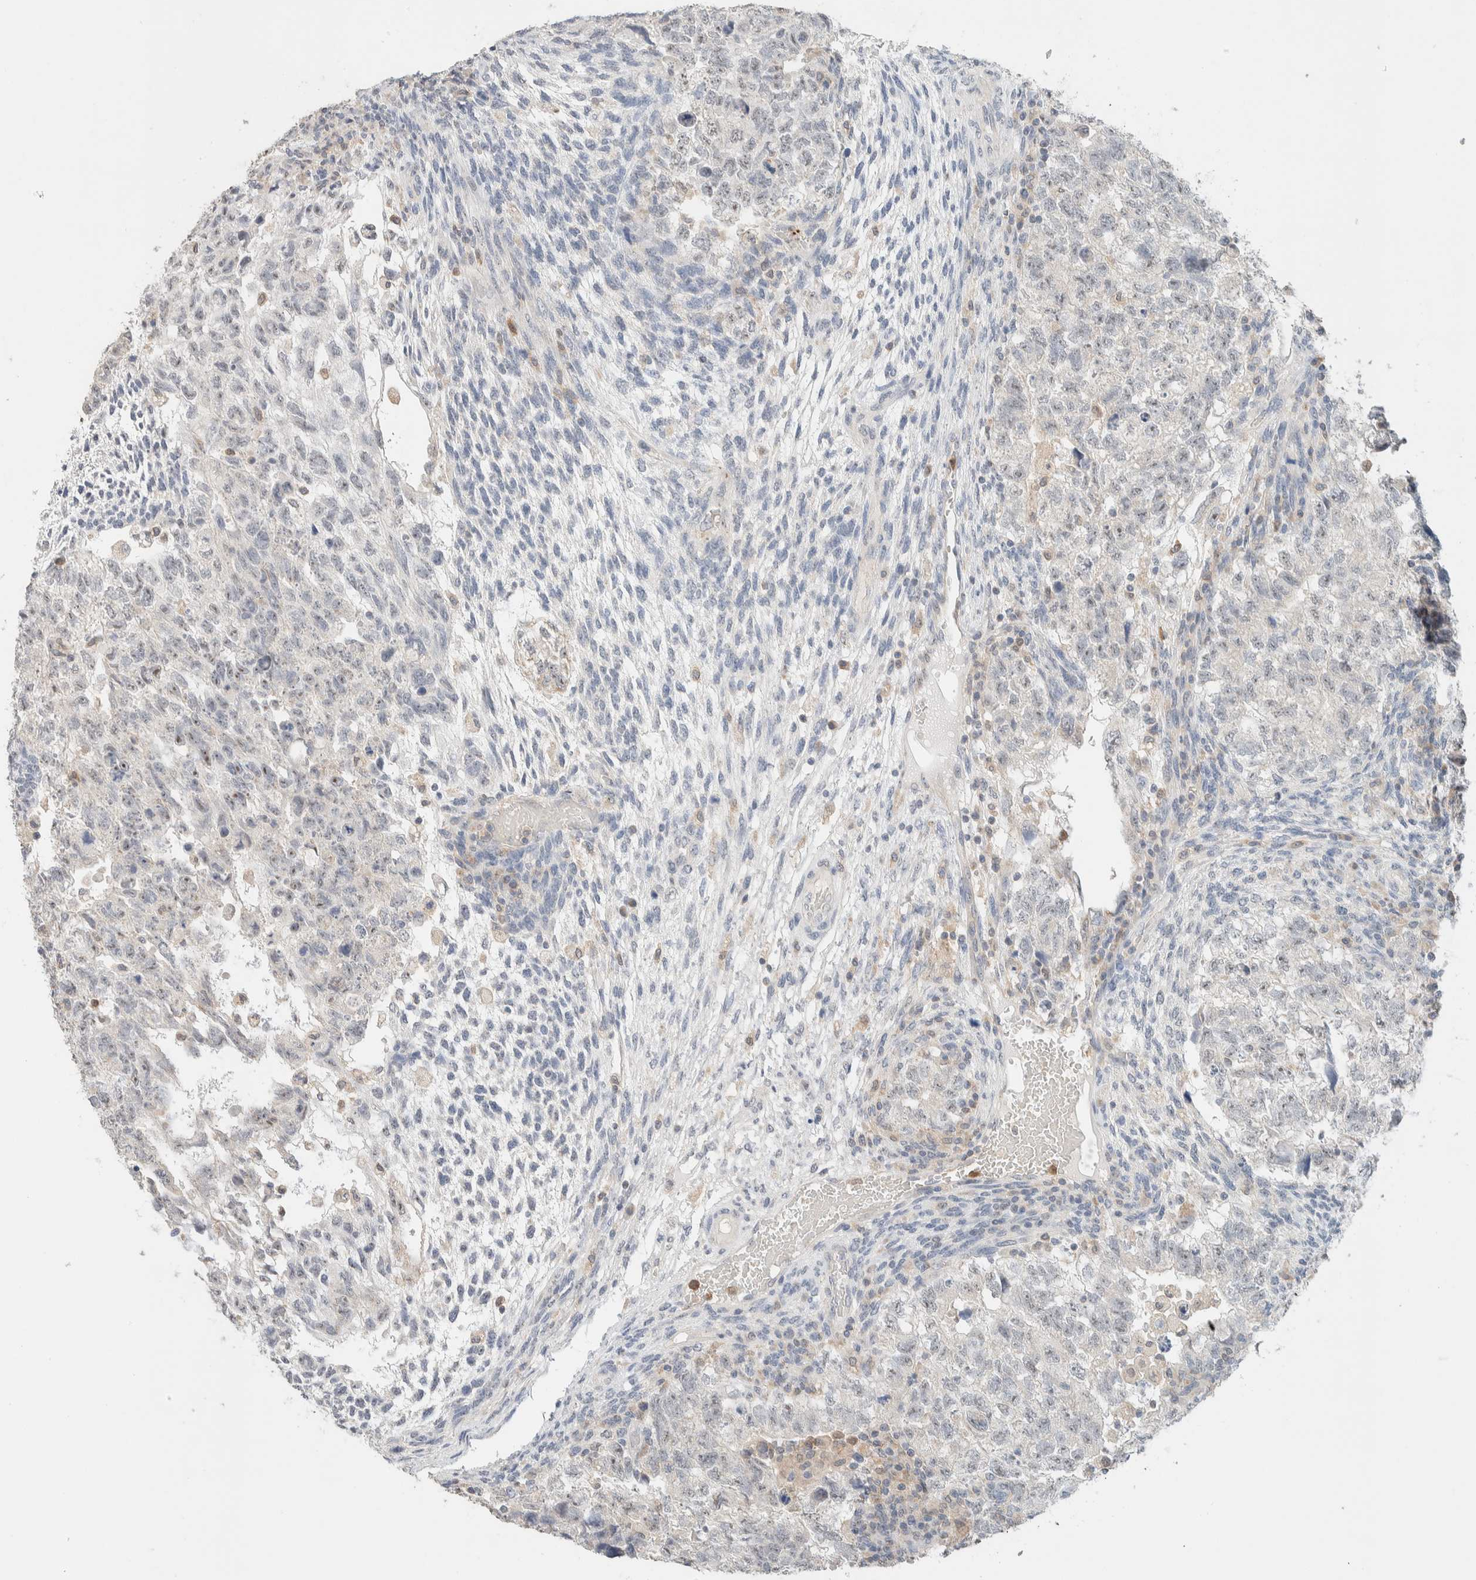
{"staining": {"intensity": "negative", "quantity": "none", "location": "none"}, "tissue": "testis cancer", "cell_type": "Tumor cells", "image_type": "cancer", "snomed": [{"axis": "morphology", "description": "Carcinoma, Embryonal, NOS"}, {"axis": "topography", "description": "Testis"}], "caption": "DAB immunohistochemical staining of testis embryonal carcinoma reveals no significant staining in tumor cells.", "gene": "HDHD3", "patient": {"sex": "male", "age": 36}}